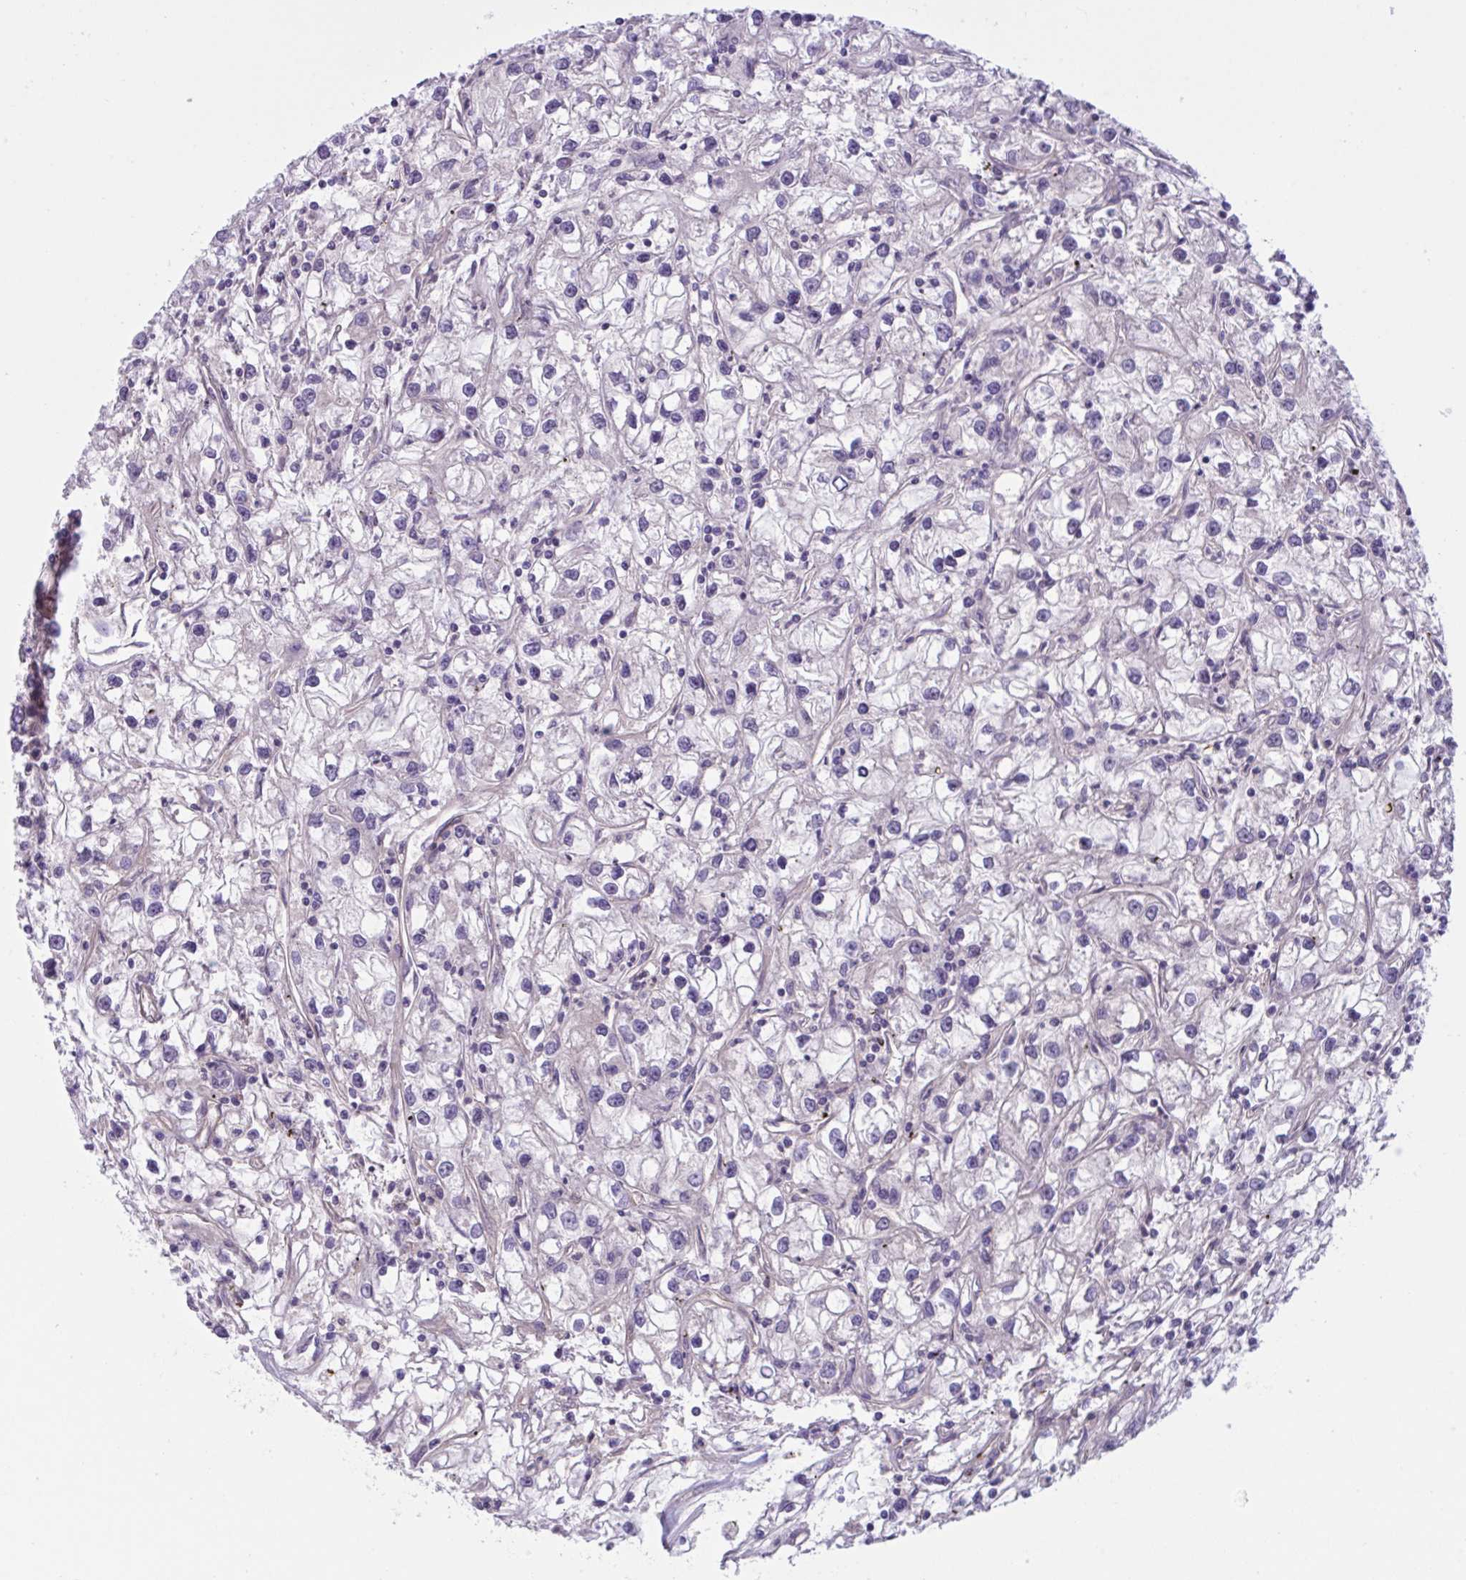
{"staining": {"intensity": "negative", "quantity": "none", "location": "none"}, "tissue": "renal cancer", "cell_type": "Tumor cells", "image_type": "cancer", "snomed": [{"axis": "morphology", "description": "Adenocarcinoma, NOS"}, {"axis": "topography", "description": "Kidney"}], "caption": "Tumor cells show no significant protein staining in renal cancer (adenocarcinoma).", "gene": "TTC7B", "patient": {"sex": "female", "age": 59}}